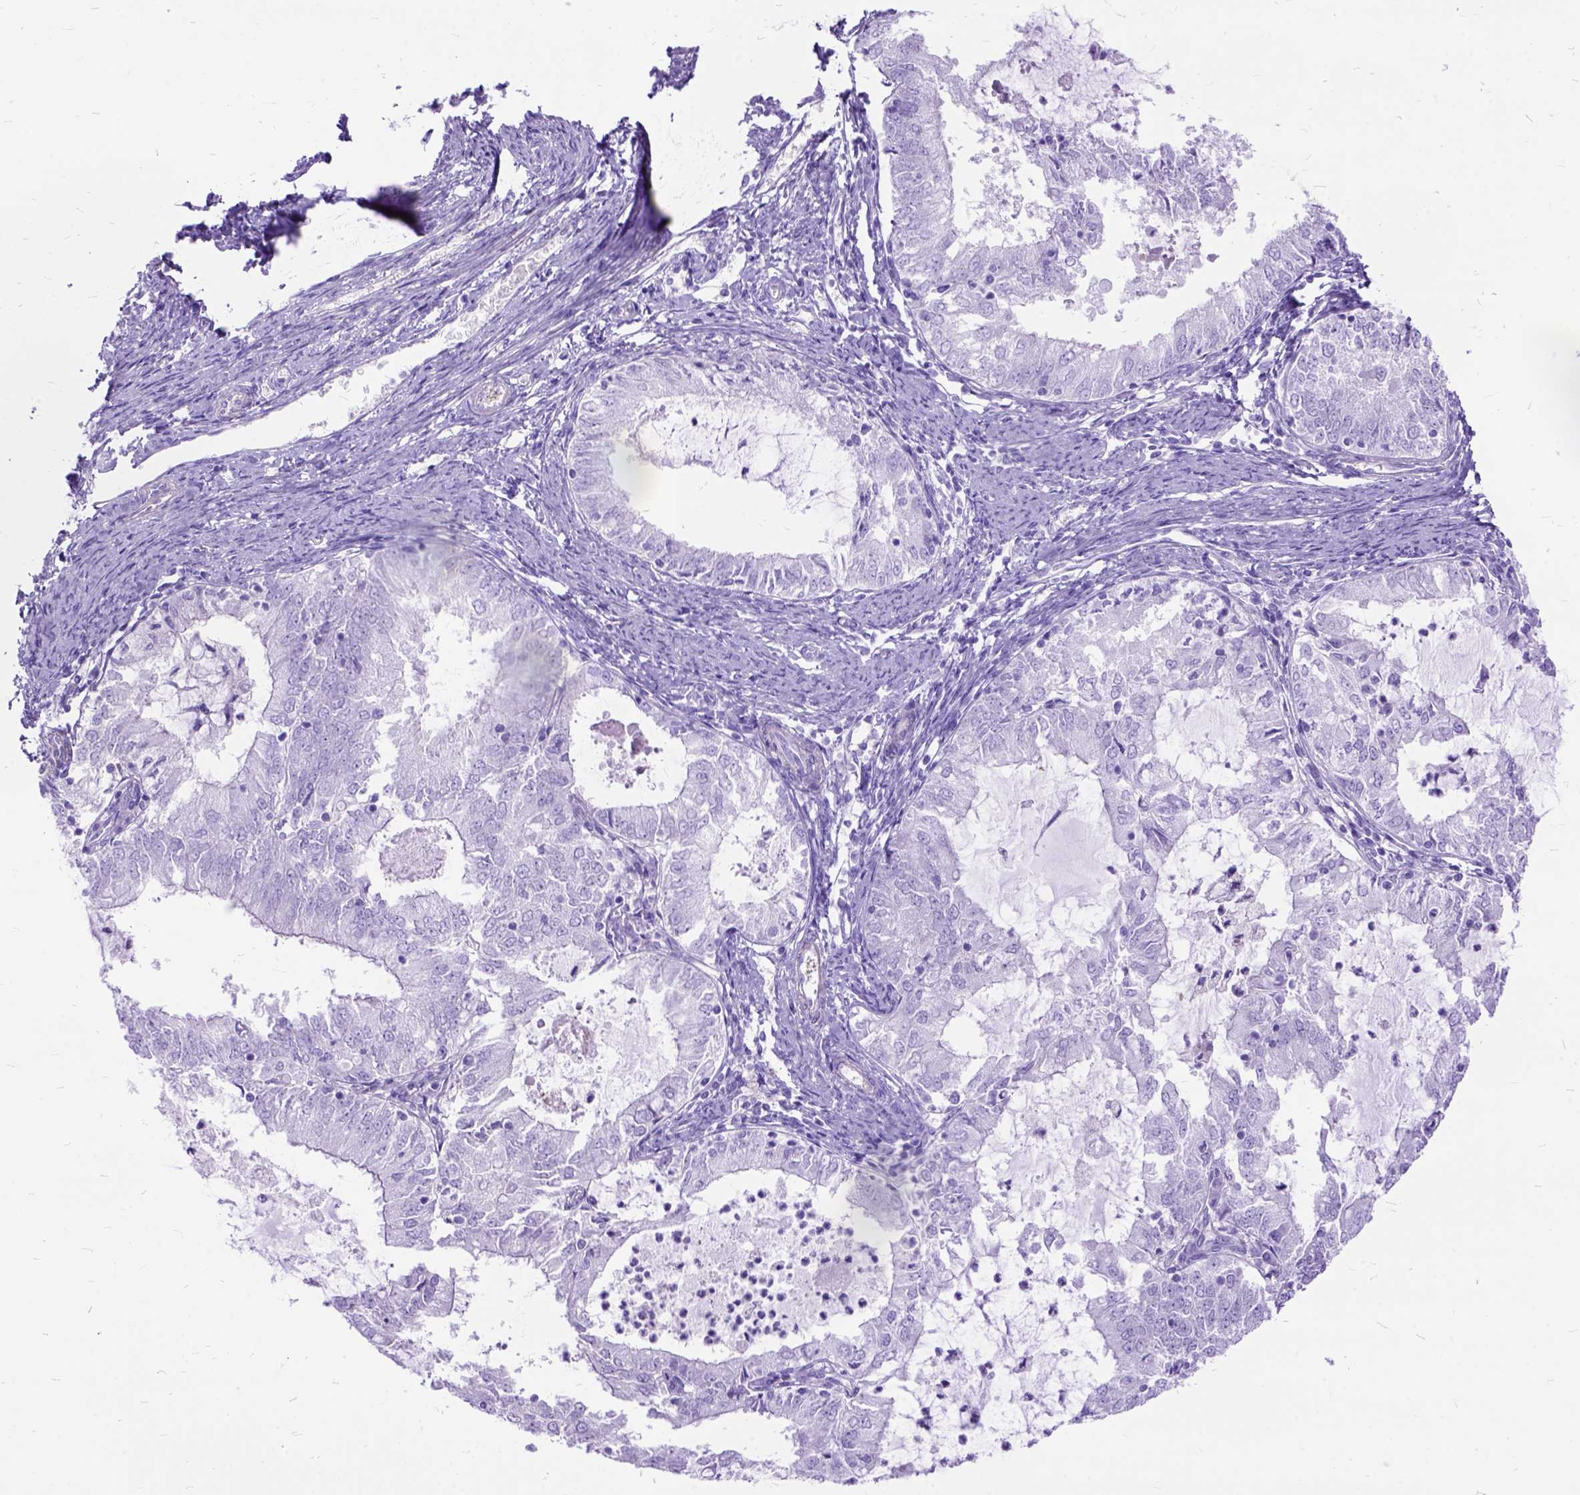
{"staining": {"intensity": "negative", "quantity": "none", "location": "none"}, "tissue": "endometrial cancer", "cell_type": "Tumor cells", "image_type": "cancer", "snomed": [{"axis": "morphology", "description": "Adenocarcinoma, NOS"}, {"axis": "topography", "description": "Endometrium"}], "caption": "High magnification brightfield microscopy of endometrial cancer (adenocarcinoma) stained with DAB (3,3'-diaminobenzidine) (brown) and counterstained with hematoxylin (blue): tumor cells show no significant staining.", "gene": "ARL9", "patient": {"sex": "female", "age": 57}}